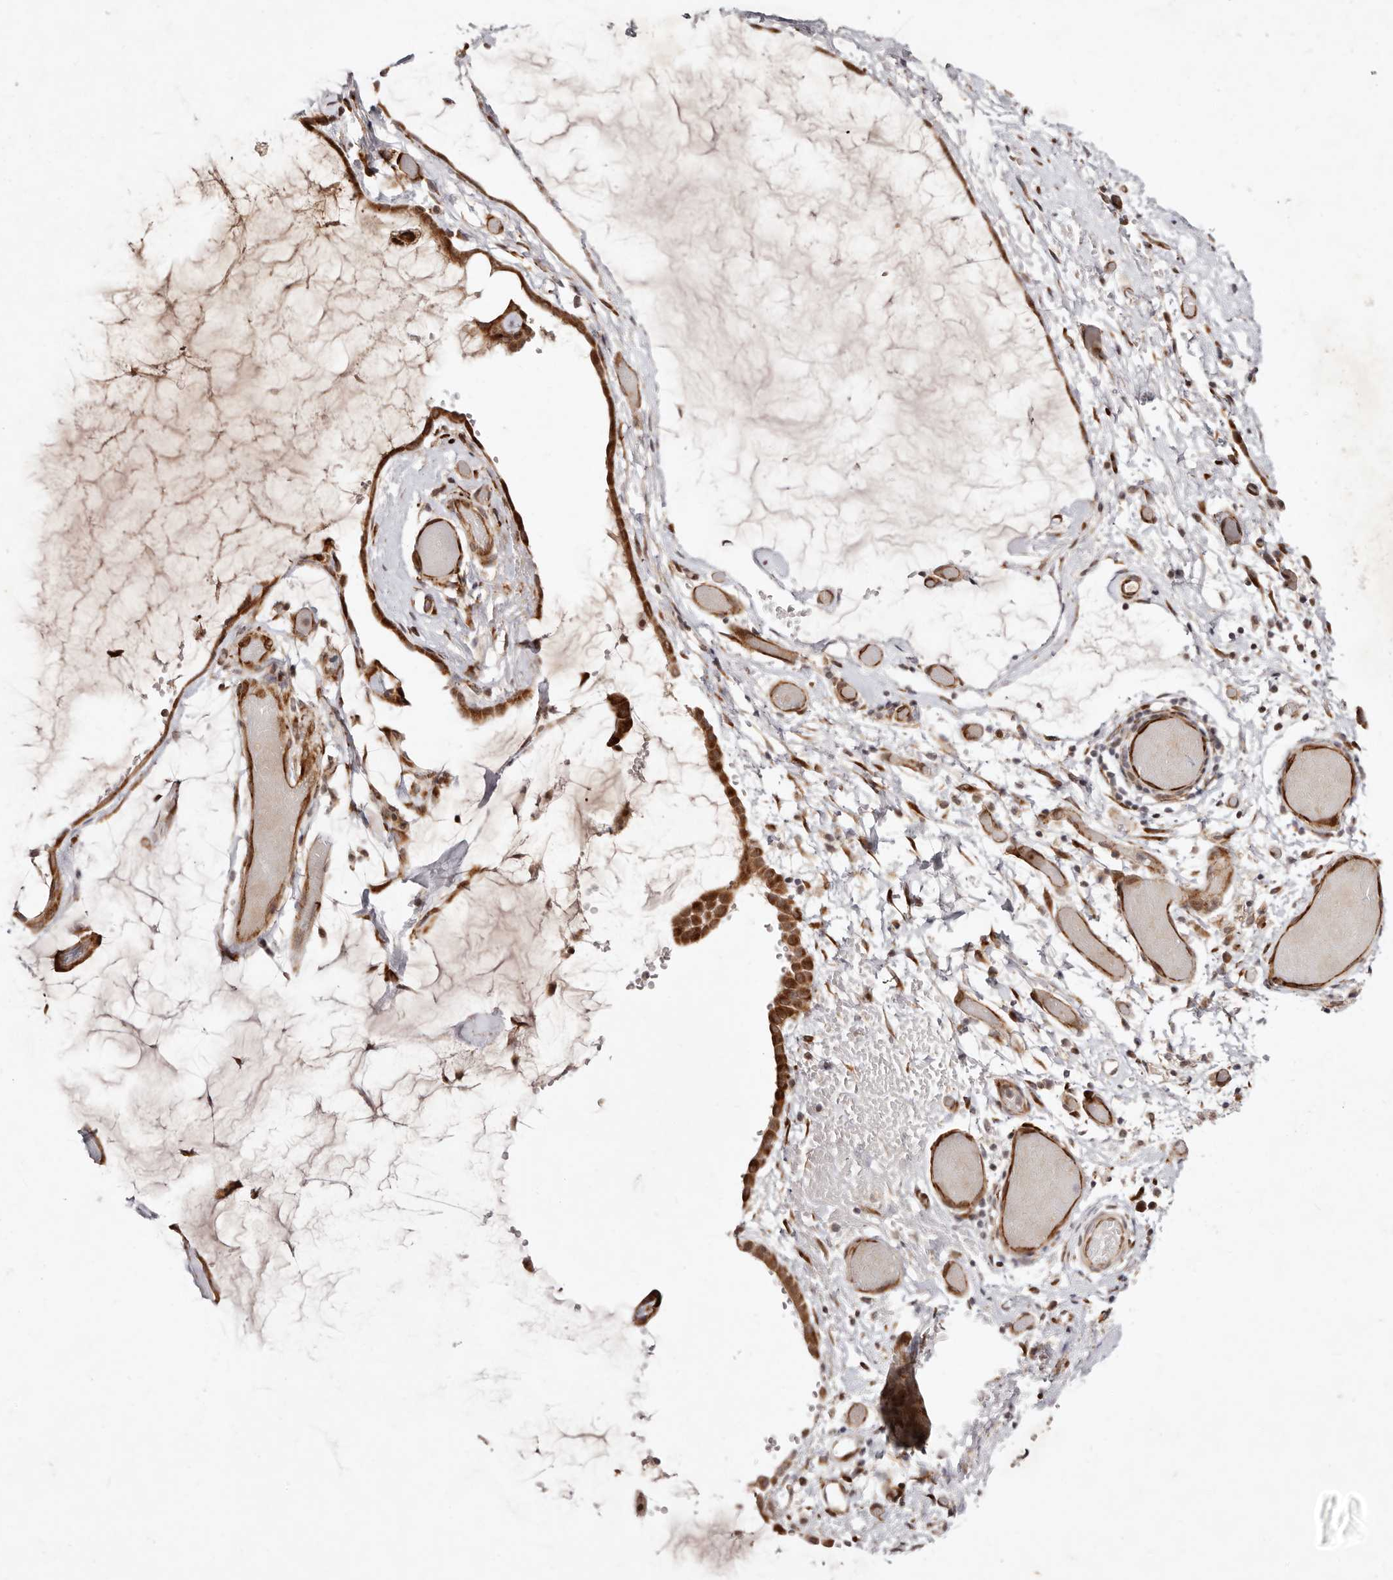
{"staining": {"intensity": "moderate", "quantity": ">75%", "location": "cytoplasmic/membranous"}, "tissue": "ovarian cancer", "cell_type": "Tumor cells", "image_type": "cancer", "snomed": [{"axis": "morphology", "description": "Cystadenocarcinoma, mucinous, NOS"}, {"axis": "topography", "description": "Ovary"}], "caption": "The micrograph displays staining of ovarian cancer, revealing moderate cytoplasmic/membranous protein expression (brown color) within tumor cells.", "gene": "BCL2L15", "patient": {"sex": "female", "age": 39}}